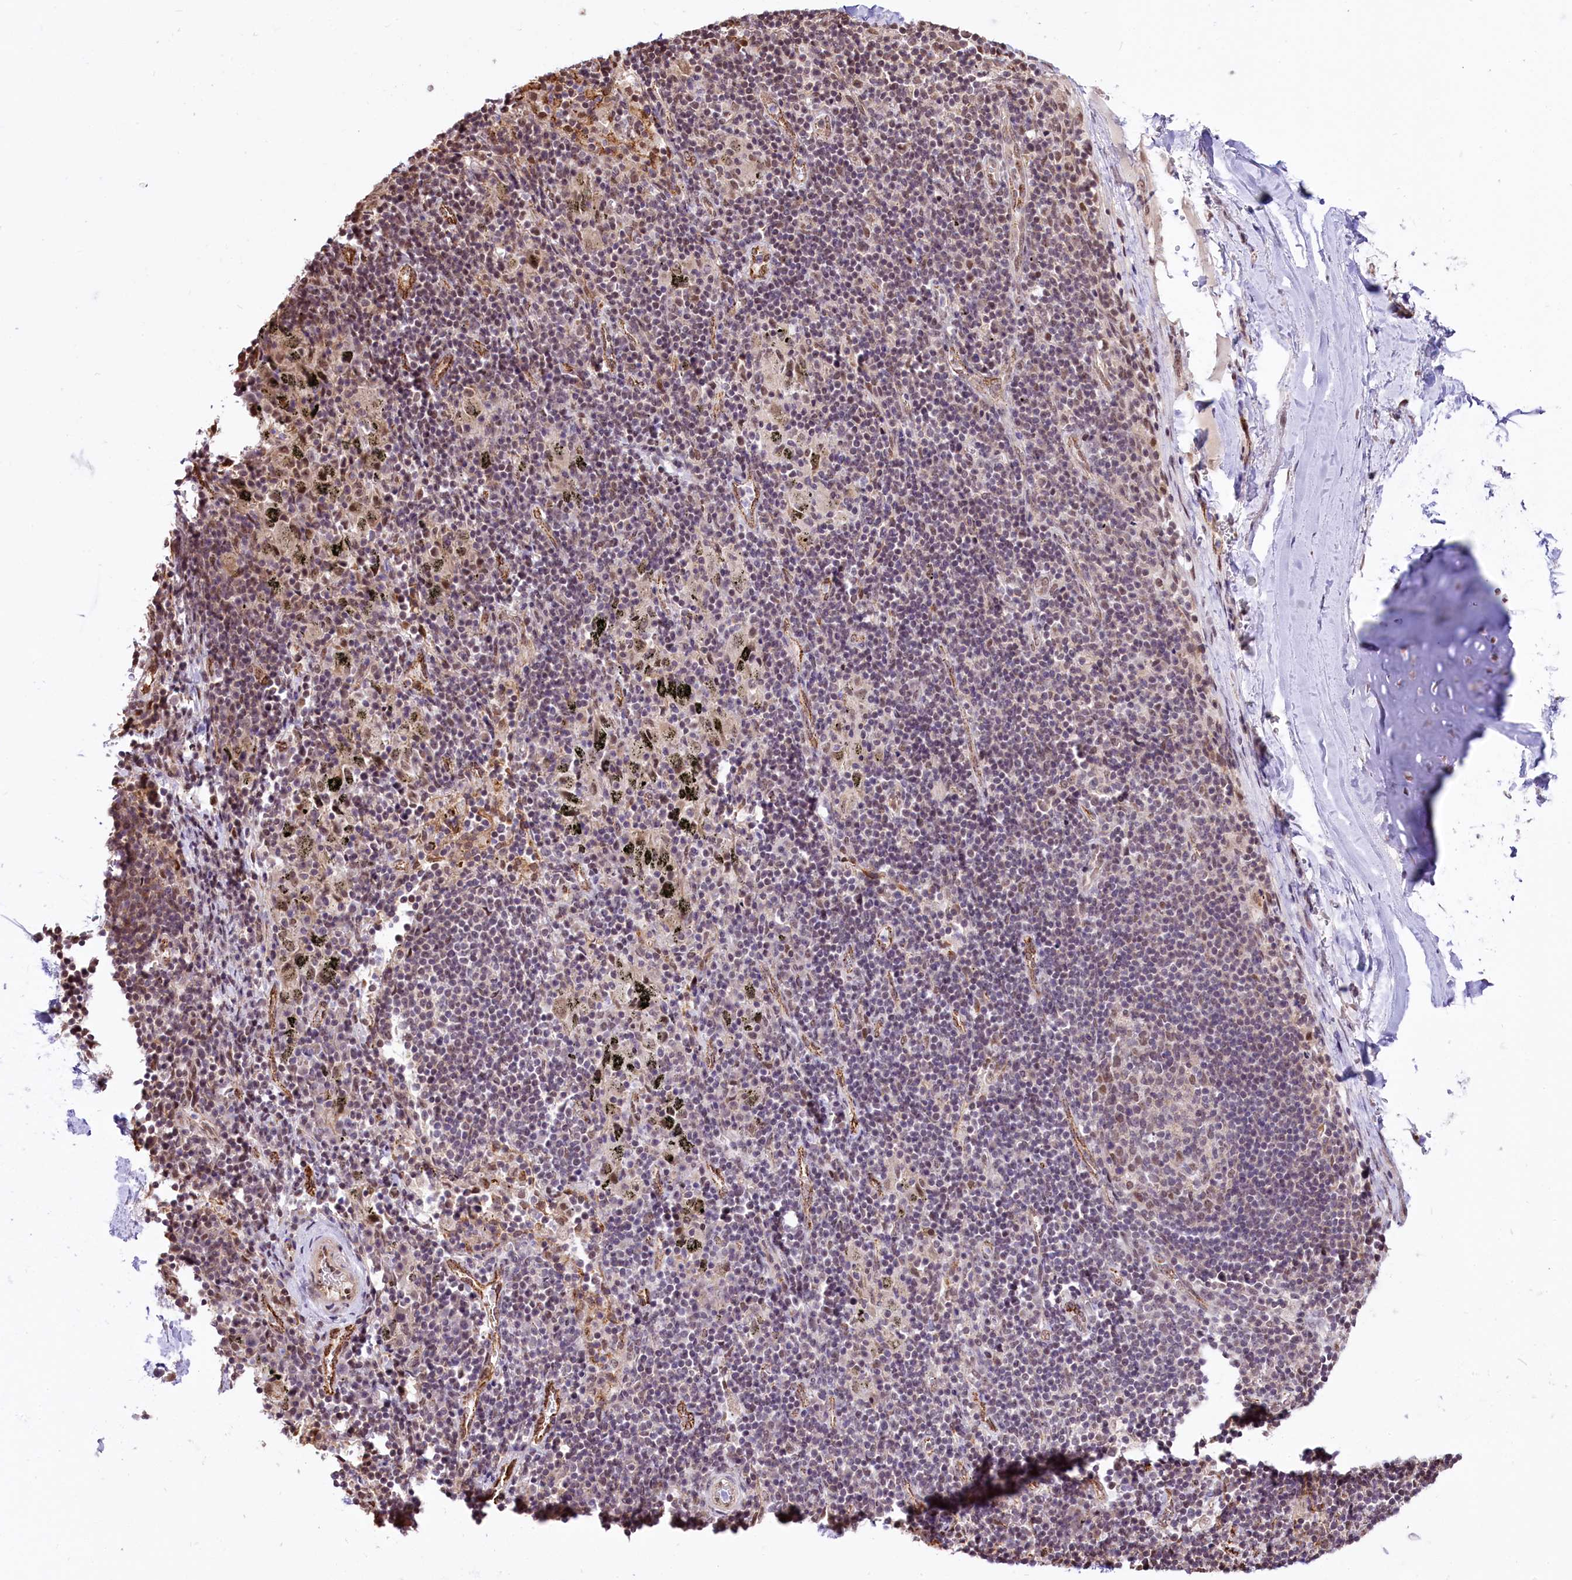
{"staining": {"intensity": "moderate", "quantity": ">75%", "location": "cytoplasmic/membranous,nuclear"}, "tissue": "adipose tissue", "cell_type": "Adipocytes", "image_type": "normal", "snomed": [{"axis": "morphology", "description": "Normal tissue, NOS"}, {"axis": "topography", "description": "Lymph node"}, {"axis": "topography", "description": "Cartilage tissue"}, {"axis": "topography", "description": "Bronchus"}], "caption": "Adipose tissue stained with DAB IHC exhibits medium levels of moderate cytoplasmic/membranous,nuclear expression in about >75% of adipocytes.", "gene": "MRPL54", "patient": {"sex": "male", "age": 63}}